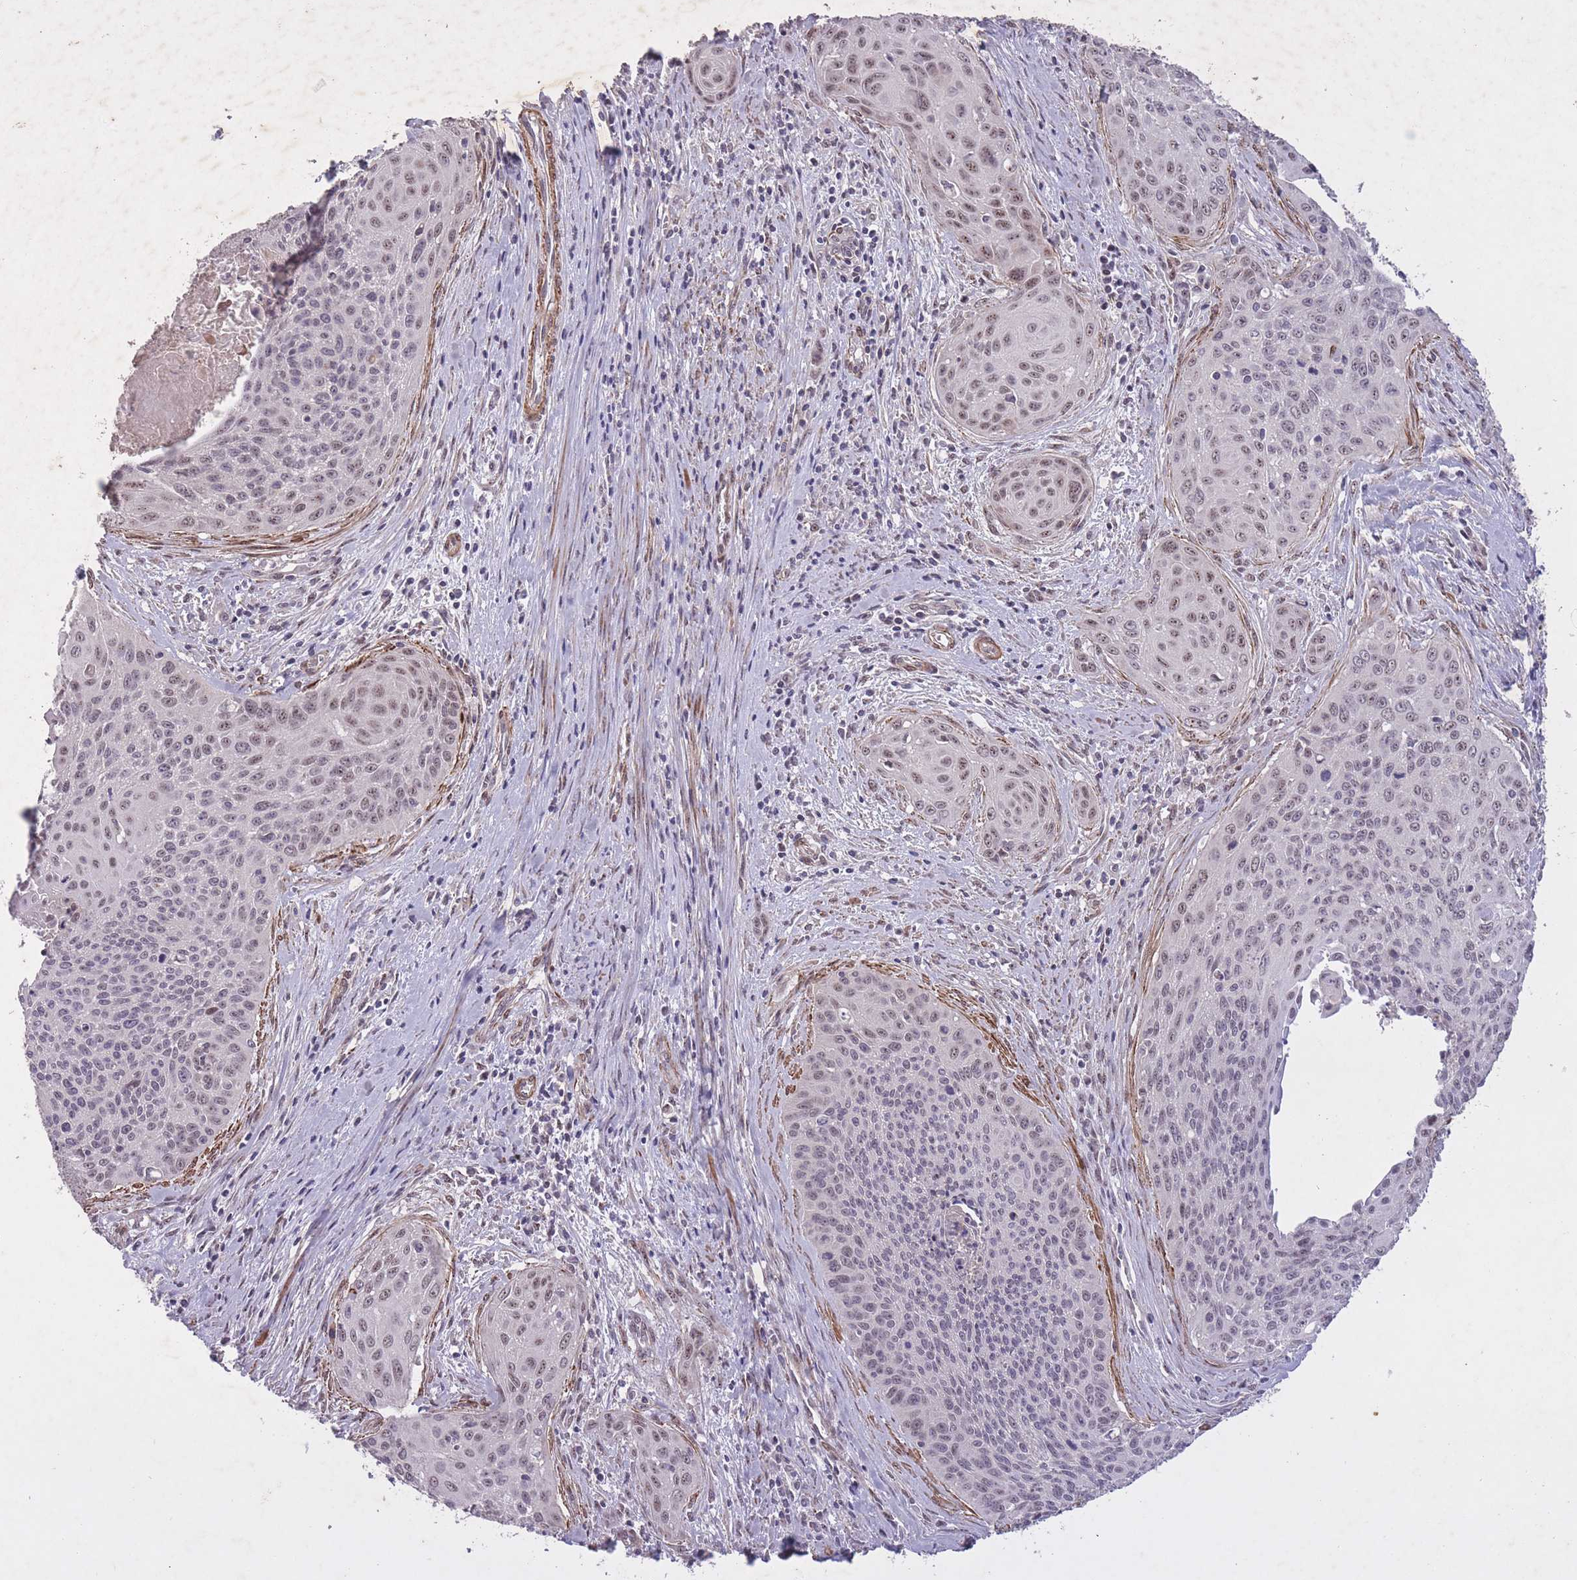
{"staining": {"intensity": "weak", "quantity": "25%-75%", "location": "nuclear"}, "tissue": "cervical cancer", "cell_type": "Tumor cells", "image_type": "cancer", "snomed": [{"axis": "morphology", "description": "Squamous cell carcinoma, NOS"}, {"axis": "topography", "description": "Cervix"}], "caption": "The micrograph displays a brown stain indicating the presence of a protein in the nuclear of tumor cells in cervical squamous cell carcinoma. (DAB (3,3'-diaminobenzidine) = brown stain, brightfield microscopy at high magnification).", "gene": "CBX6", "patient": {"sex": "female", "age": 55}}